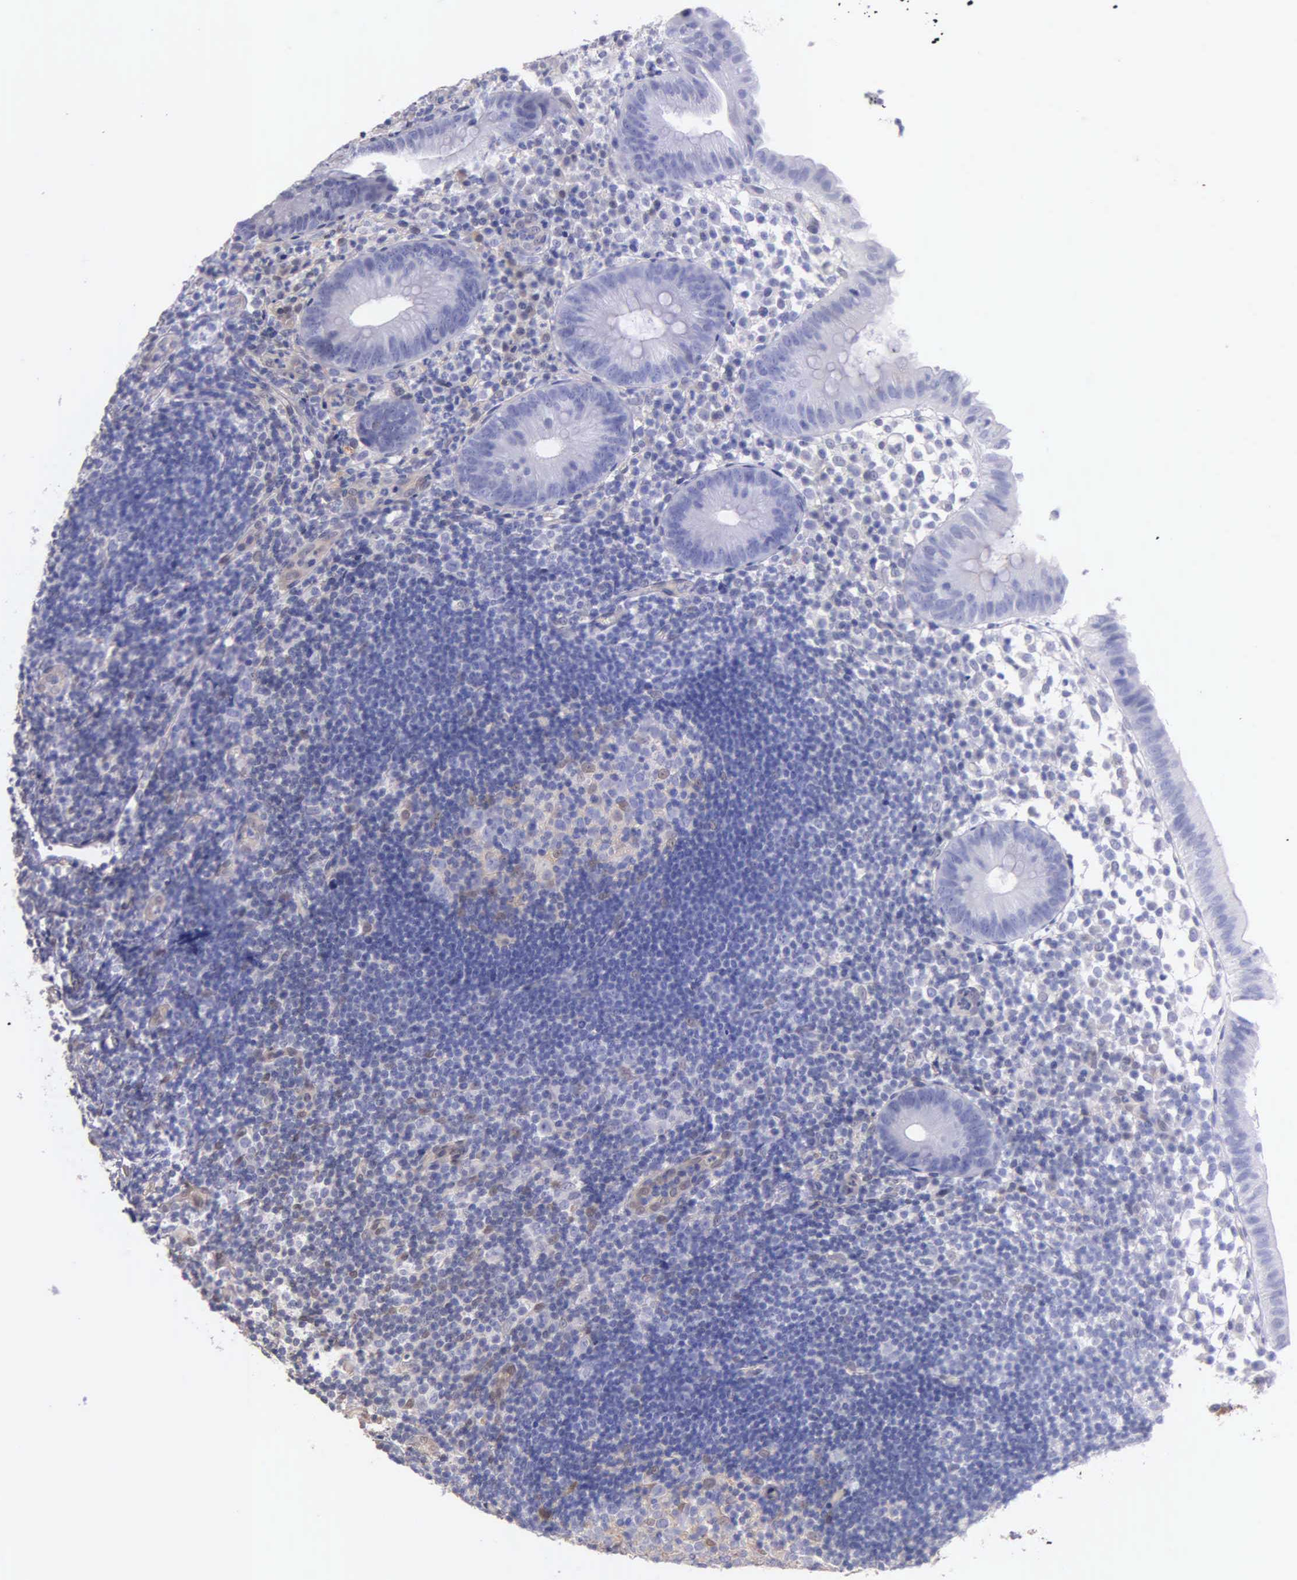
{"staining": {"intensity": "negative", "quantity": "none", "location": "none"}, "tissue": "appendix", "cell_type": "Glandular cells", "image_type": "normal", "snomed": [{"axis": "morphology", "description": "Normal tissue, NOS"}, {"axis": "topography", "description": "Appendix"}], "caption": "An image of human appendix is negative for staining in glandular cells. Nuclei are stained in blue.", "gene": "GSTT2B", "patient": {"sex": "male", "age": 25}}